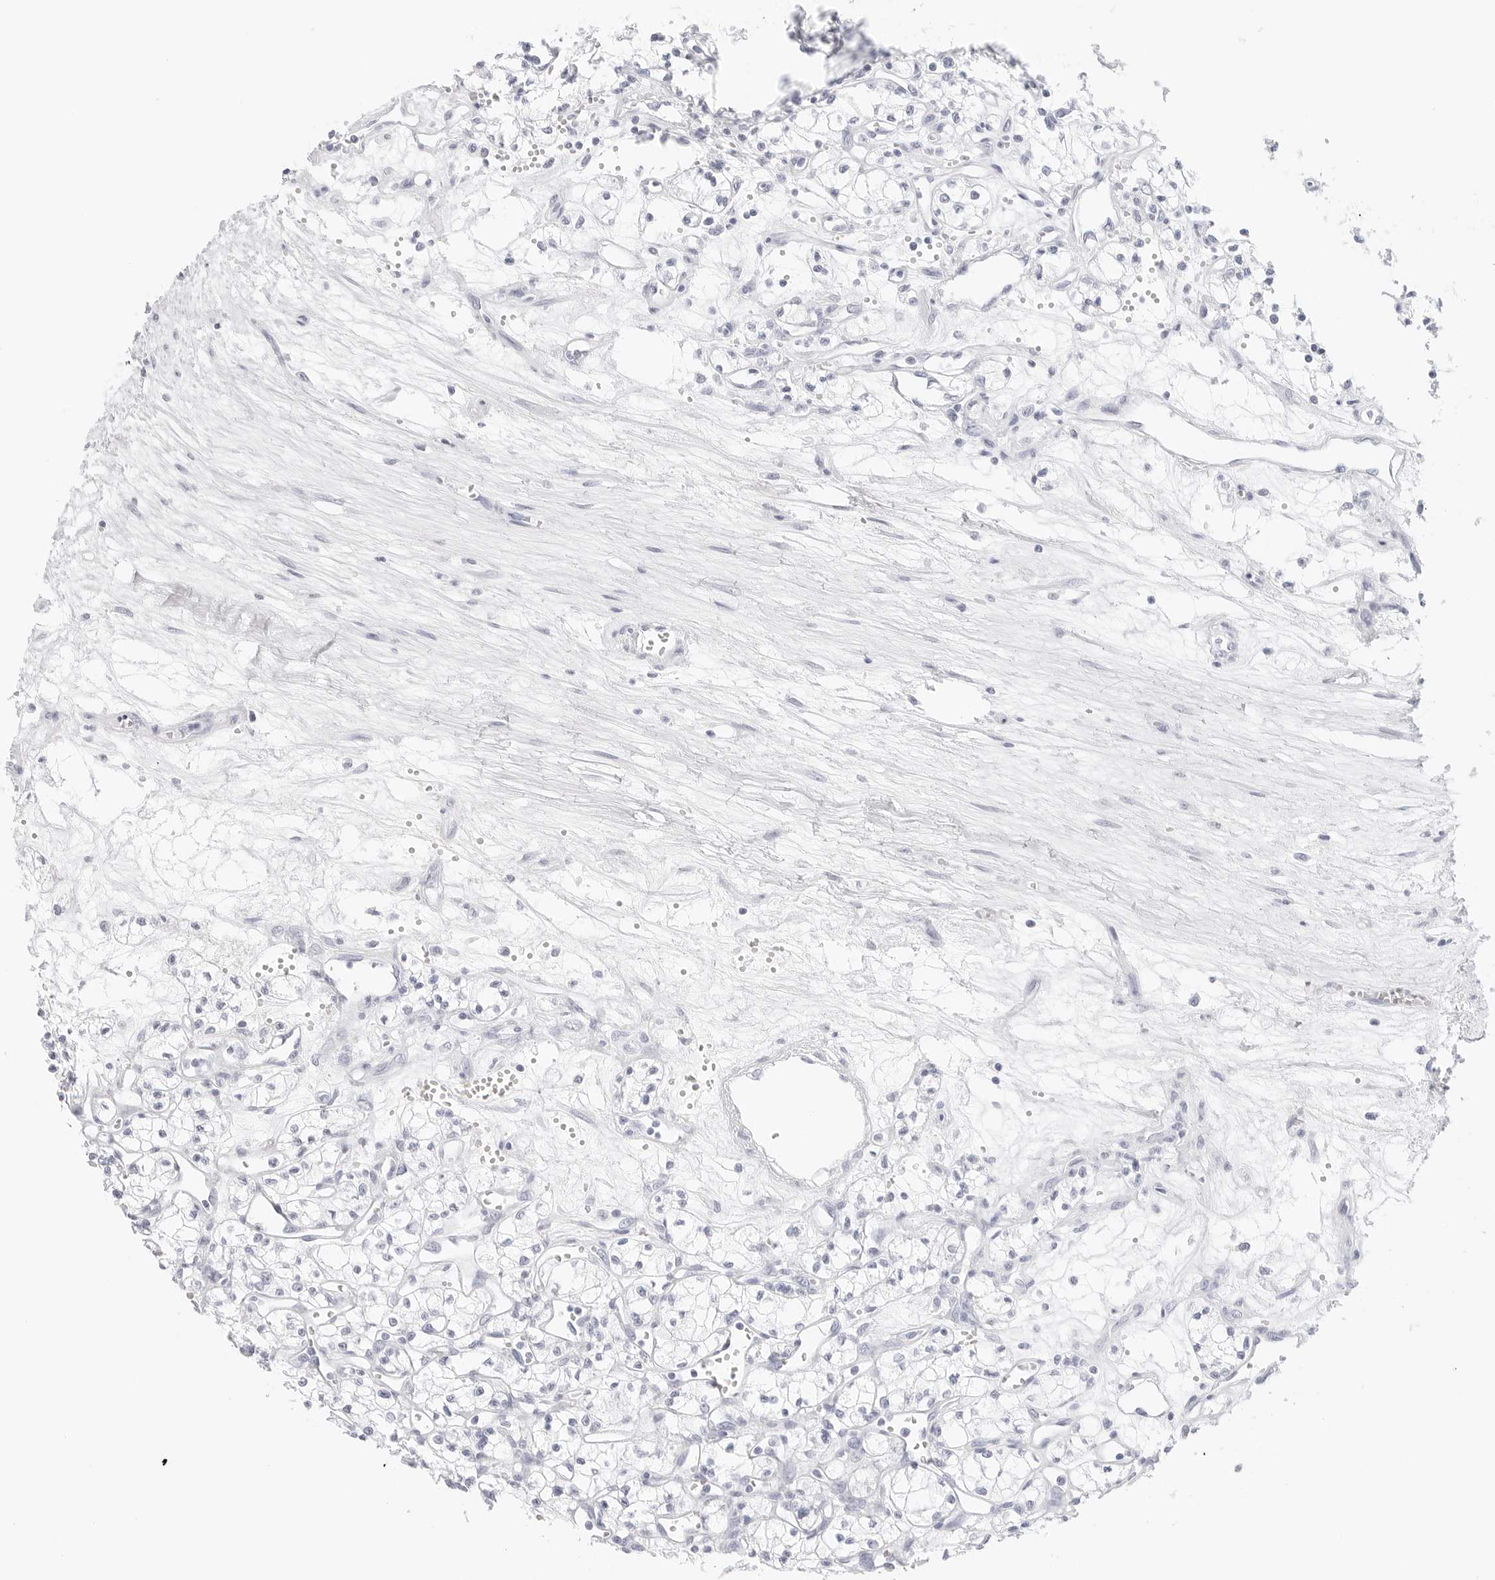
{"staining": {"intensity": "negative", "quantity": "none", "location": "none"}, "tissue": "renal cancer", "cell_type": "Tumor cells", "image_type": "cancer", "snomed": [{"axis": "morphology", "description": "Adenocarcinoma, NOS"}, {"axis": "topography", "description": "Kidney"}], "caption": "A high-resolution histopathology image shows immunohistochemistry (IHC) staining of renal cancer (adenocarcinoma), which shows no significant positivity in tumor cells.", "gene": "TFF2", "patient": {"sex": "male", "age": 59}}